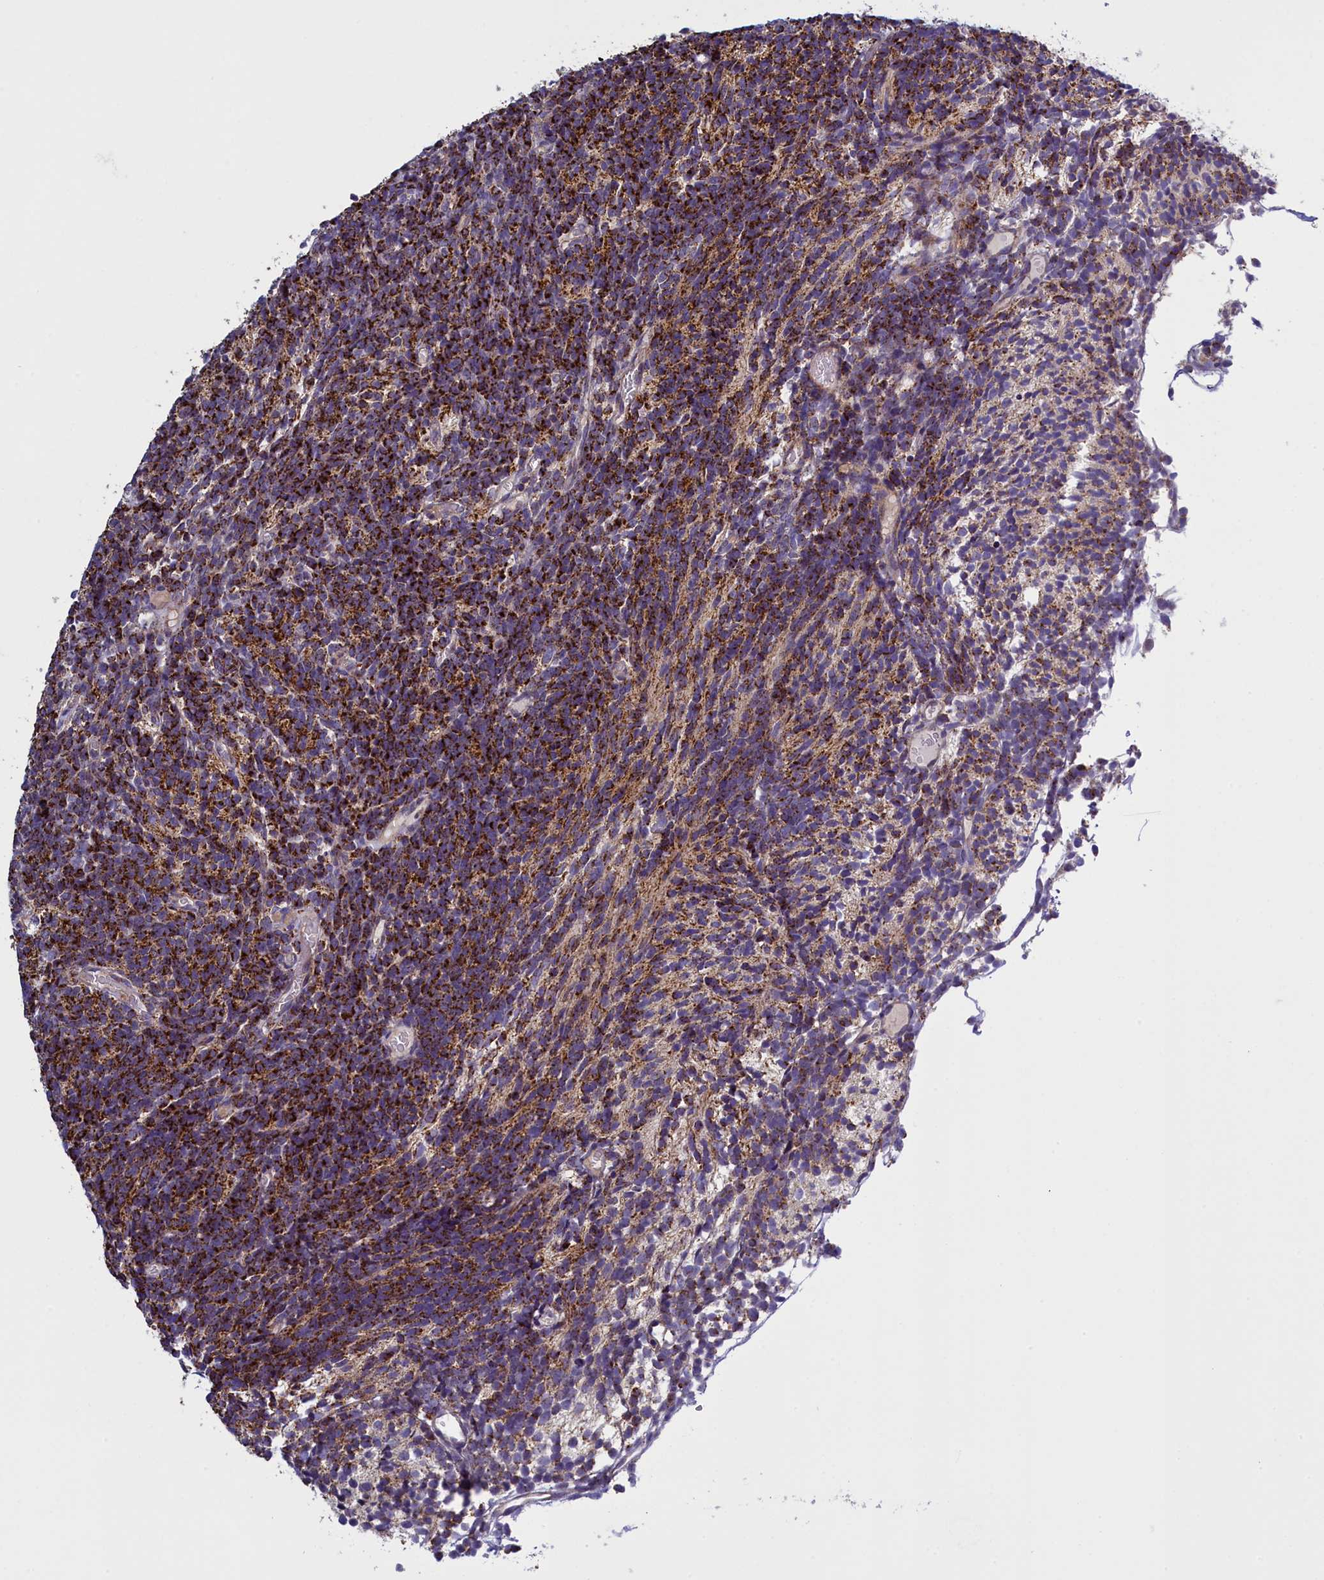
{"staining": {"intensity": "strong", "quantity": ">75%", "location": "cytoplasmic/membranous"}, "tissue": "glioma", "cell_type": "Tumor cells", "image_type": "cancer", "snomed": [{"axis": "morphology", "description": "Glioma, malignant, Low grade"}, {"axis": "topography", "description": "Brain"}], "caption": "Immunohistochemical staining of human glioma shows high levels of strong cytoplasmic/membranous protein staining in approximately >75% of tumor cells.", "gene": "IFT122", "patient": {"sex": "female", "age": 1}}